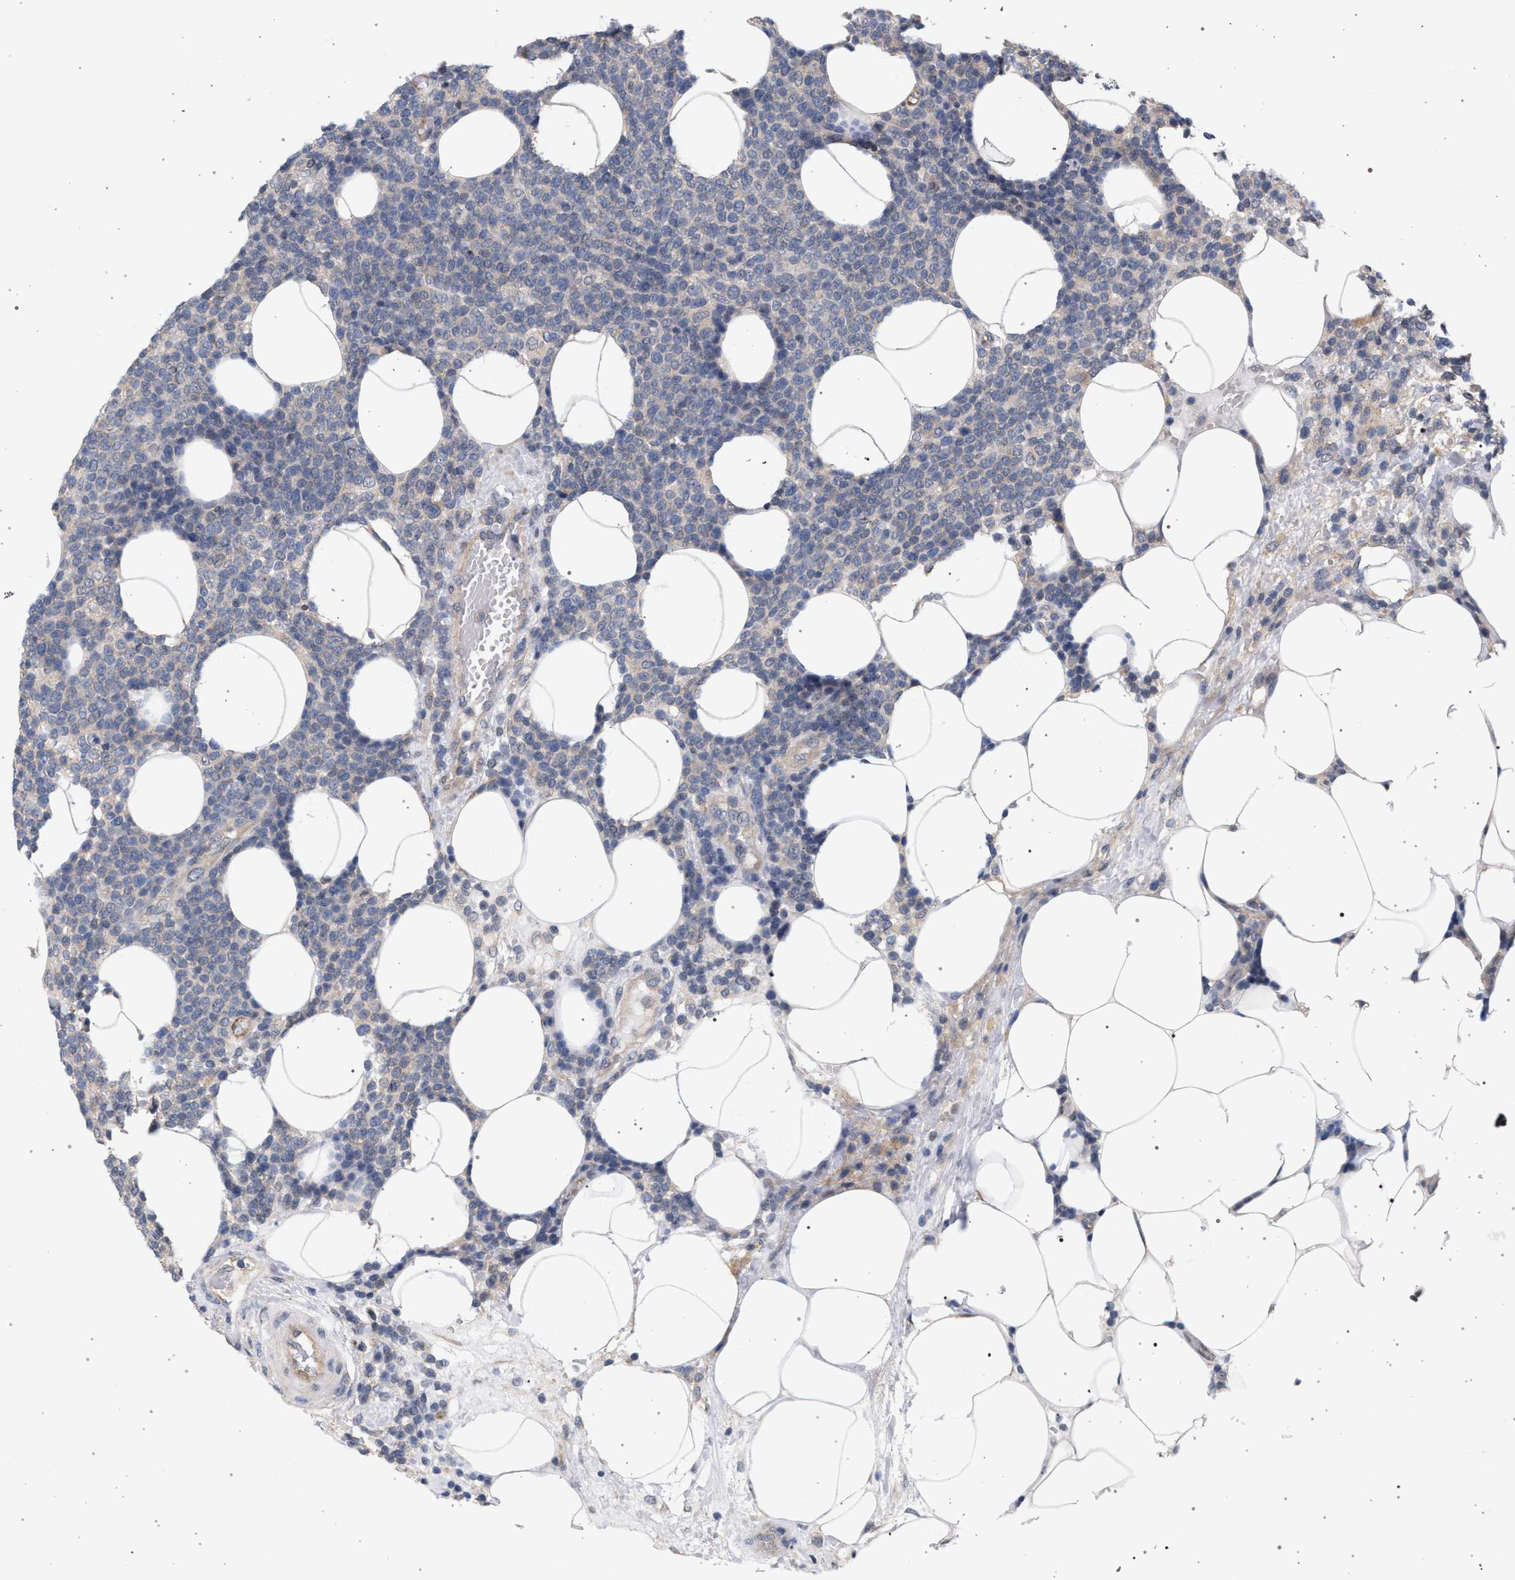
{"staining": {"intensity": "negative", "quantity": "none", "location": "none"}, "tissue": "lymphoma", "cell_type": "Tumor cells", "image_type": "cancer", "snomed": [{"axis": "morphology", "description": "Malignant lymphoma, non-Hodgkin's type, High grade"}, {"axis": "topography", "description": "Lymph node"}], "caption": "Tumor cells are negative for brown protein staining in lymphoma.", "gene": "ARPC5L", "patient": {"sex": "male", "age": 61}}